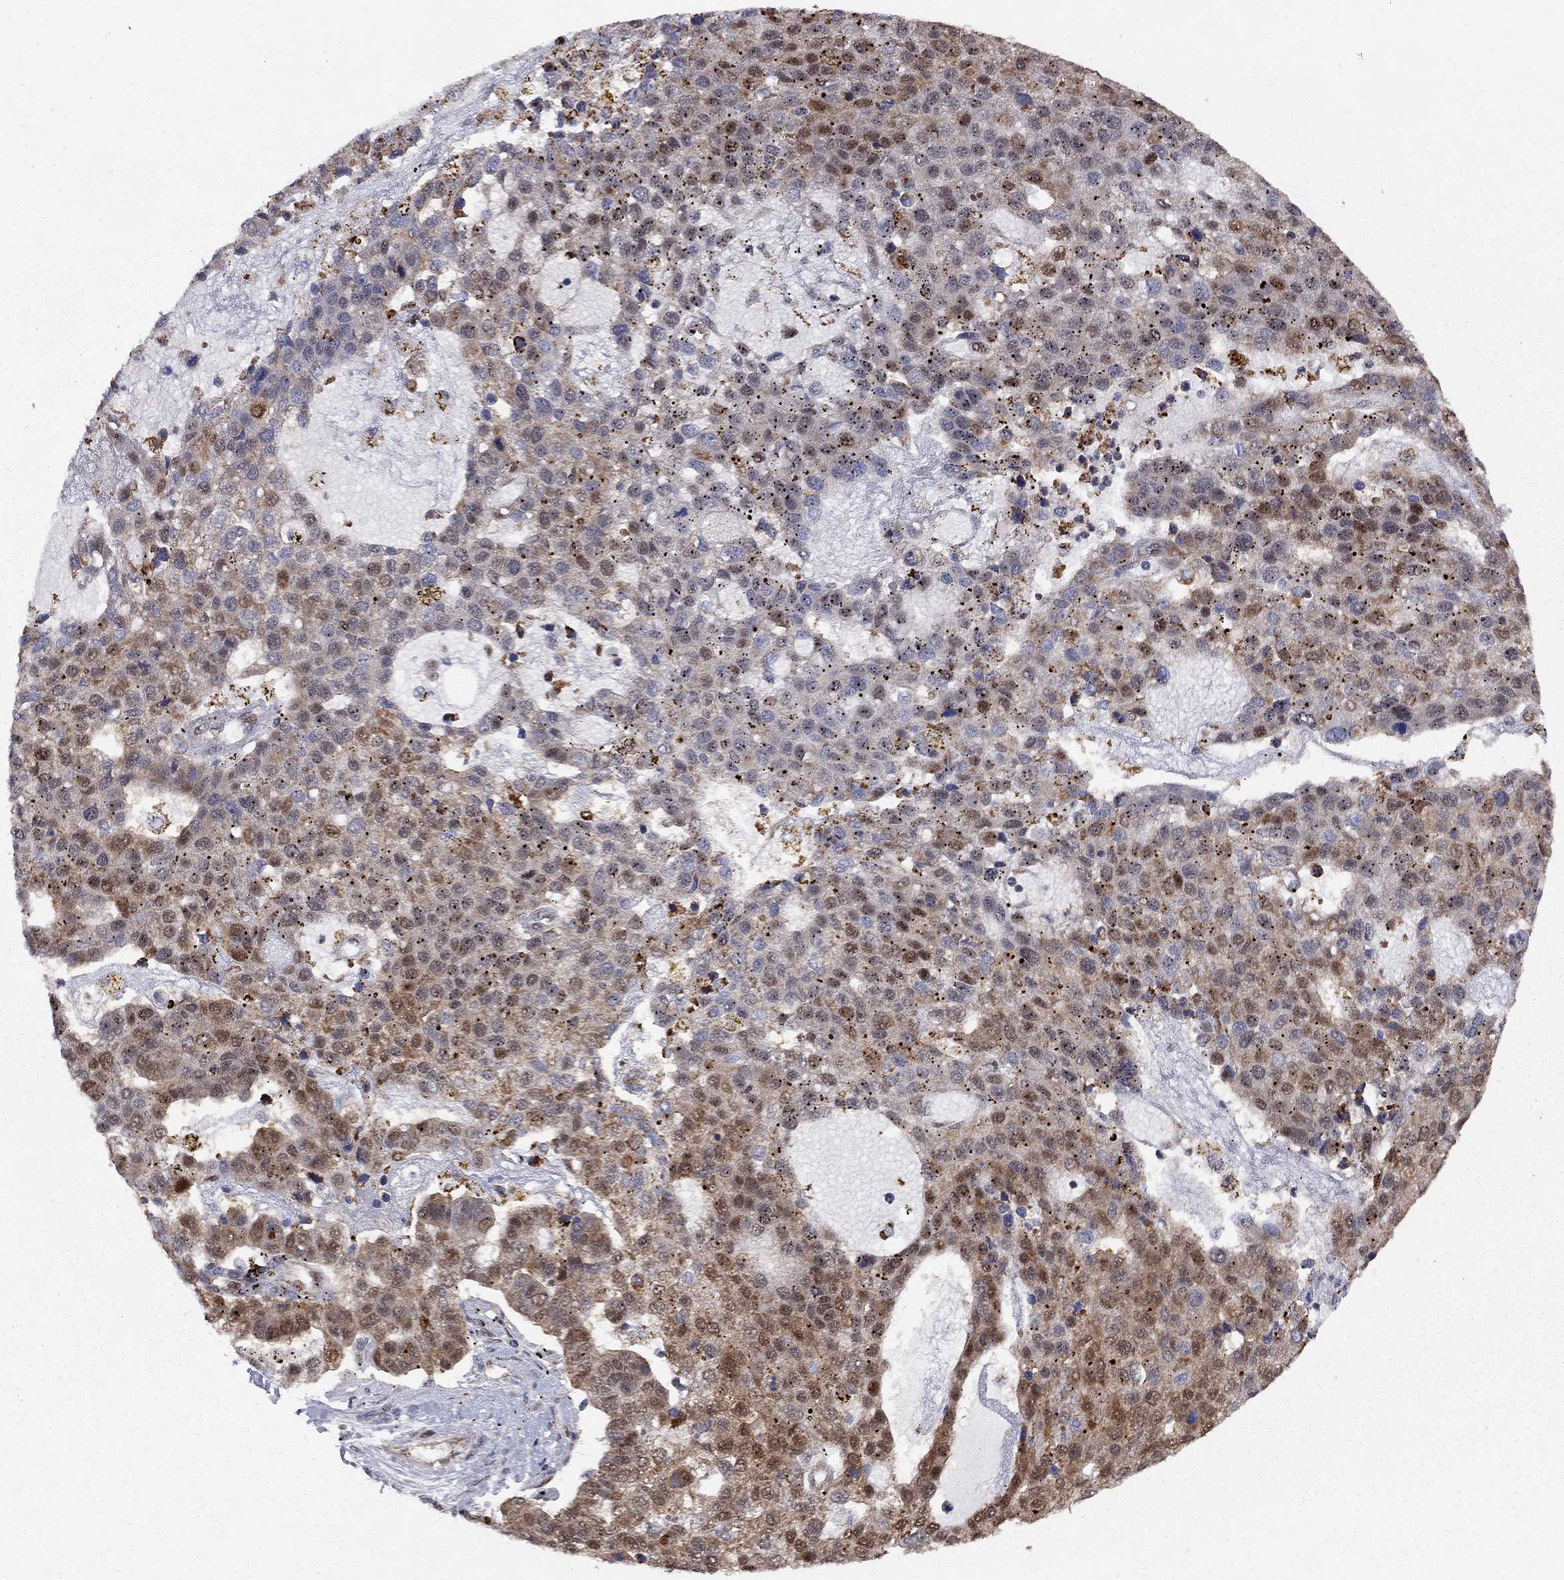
{"staining": {"intensity": "moderate", "quantity": "25%-75%", "location": "cytoplasmic/membranous"}, "tissue": "pancreatic cancer", "cell_type": "Tumor cells", "image_type": "cancer", "snomed": [{"axis": "morphology", "description": "Adenocarcinoma, NOS"}, {"axis": "topography", "description": "Pancreas"}], "caption": "Protein expression analysis of human pancreatic cancer (adenocarcinoma) reveals moderate cytoplasmic/membranous positivity in about 25%-75% of tumor cells.", "gene": "ELOB", "patient": {"sex": "female", "age": 61}}